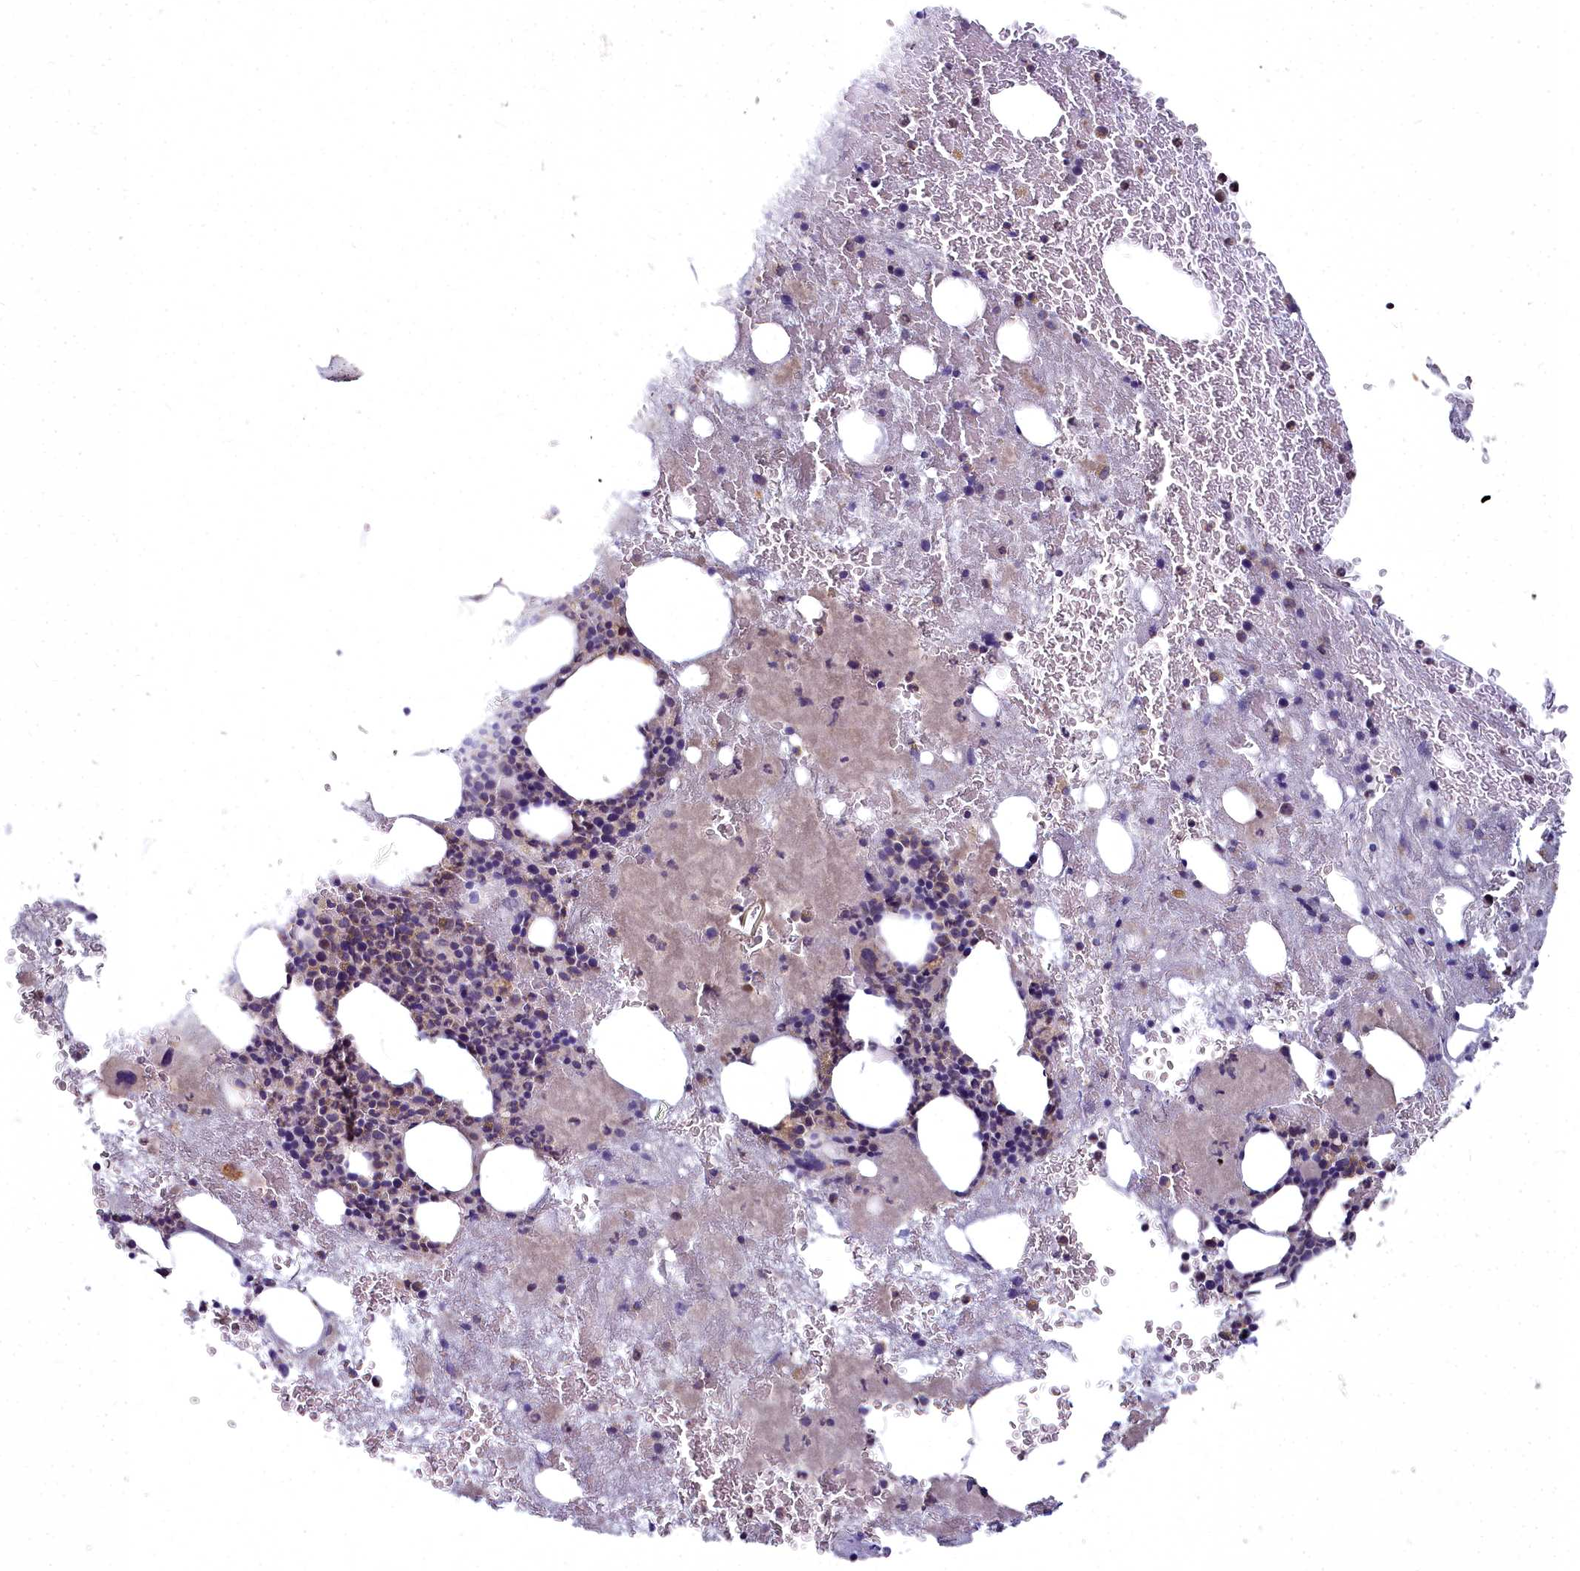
{"staining": {"intensity": "moderate", "quantity": "25%-75%", "location": "cytoplasmic/membranous"}, "tissue": "bone marrow", "cell_type": "Hematopoietic cells", "image_type": "normal", "snomed": [{"axis": "morphology", "description": "Normal tissue, NOS"}, {"axis": "topography", "description": "Bone marrow"}], "caption": "Immunohistochemistry (DAB) staining of benign bone marrow demonstrates moderate cytoplasmic/membranous protein expression in about 25%-75% of hematopoietic cells. Using DAB (3,3'-diaminobenzidine) (brown) and hematoxylin (blue) stains, captured at high magnification using brightfield microscopy.", "gene": "MICU2", "patient": {"sex": "male", "age": 53}}